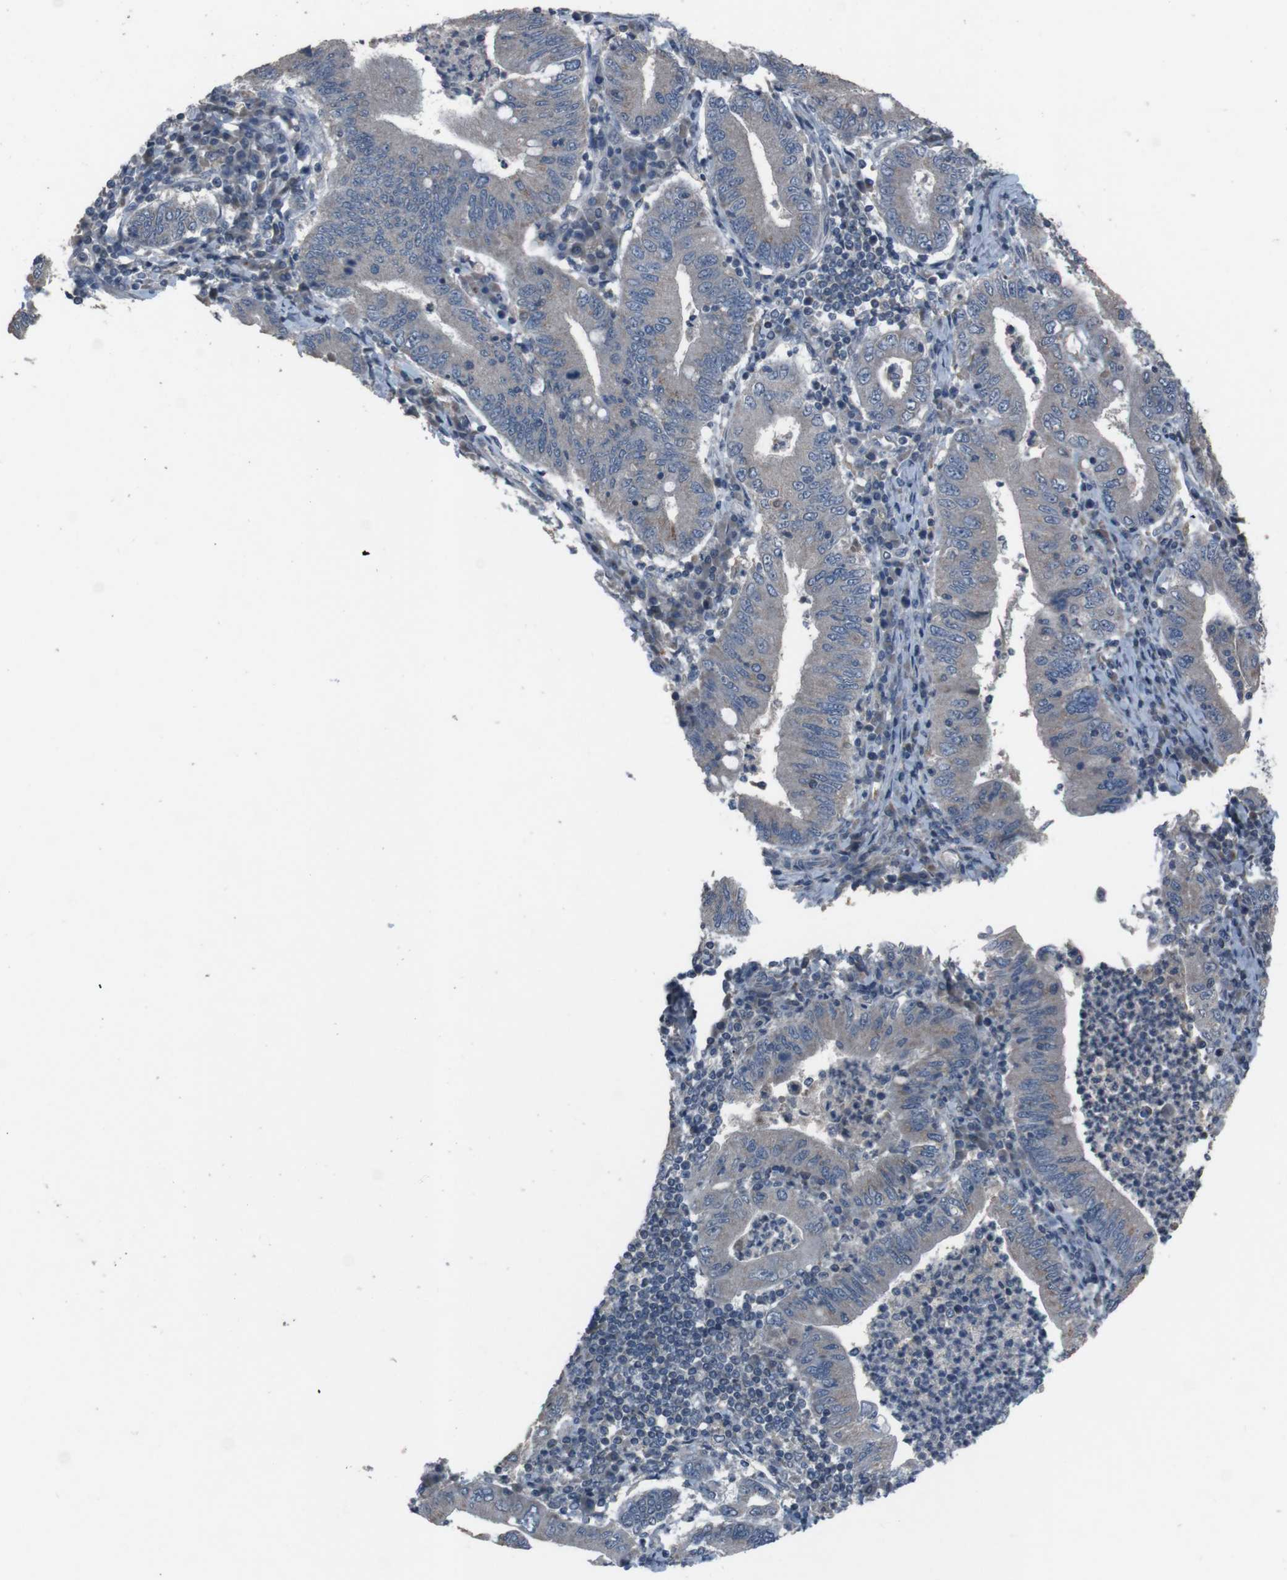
{"staining": {"intensity": "weak", "quantity": "25%-75%", "location": "cytoplasmic/membranous"}, "tissue": "stomach cancer", "cell_type": "Tumor cells", "image_type": "cancer", "snomed": [{"axis": "morphology", "description": "Normal tissue, NOS"}, {"axis": "morphology", "description": "Adenocarcinoma, NOS"}, {"axis": "topography", "description": "Esophagus"}, {"axis": "topography", "description": "Stomach, upper"}, {"axis": "topography", "description": "Peripheral nerve tissue"}], "caption": "Stomach cancer (adenocarcinoma) stained with DAB immunohistochemistry exhibits low levels of weak cytoplasmic/membranous staining in approximately 25%-75% of tumor cells.", "gene": "EFNA5", "patient": {"sex": "male", "age": 62}}